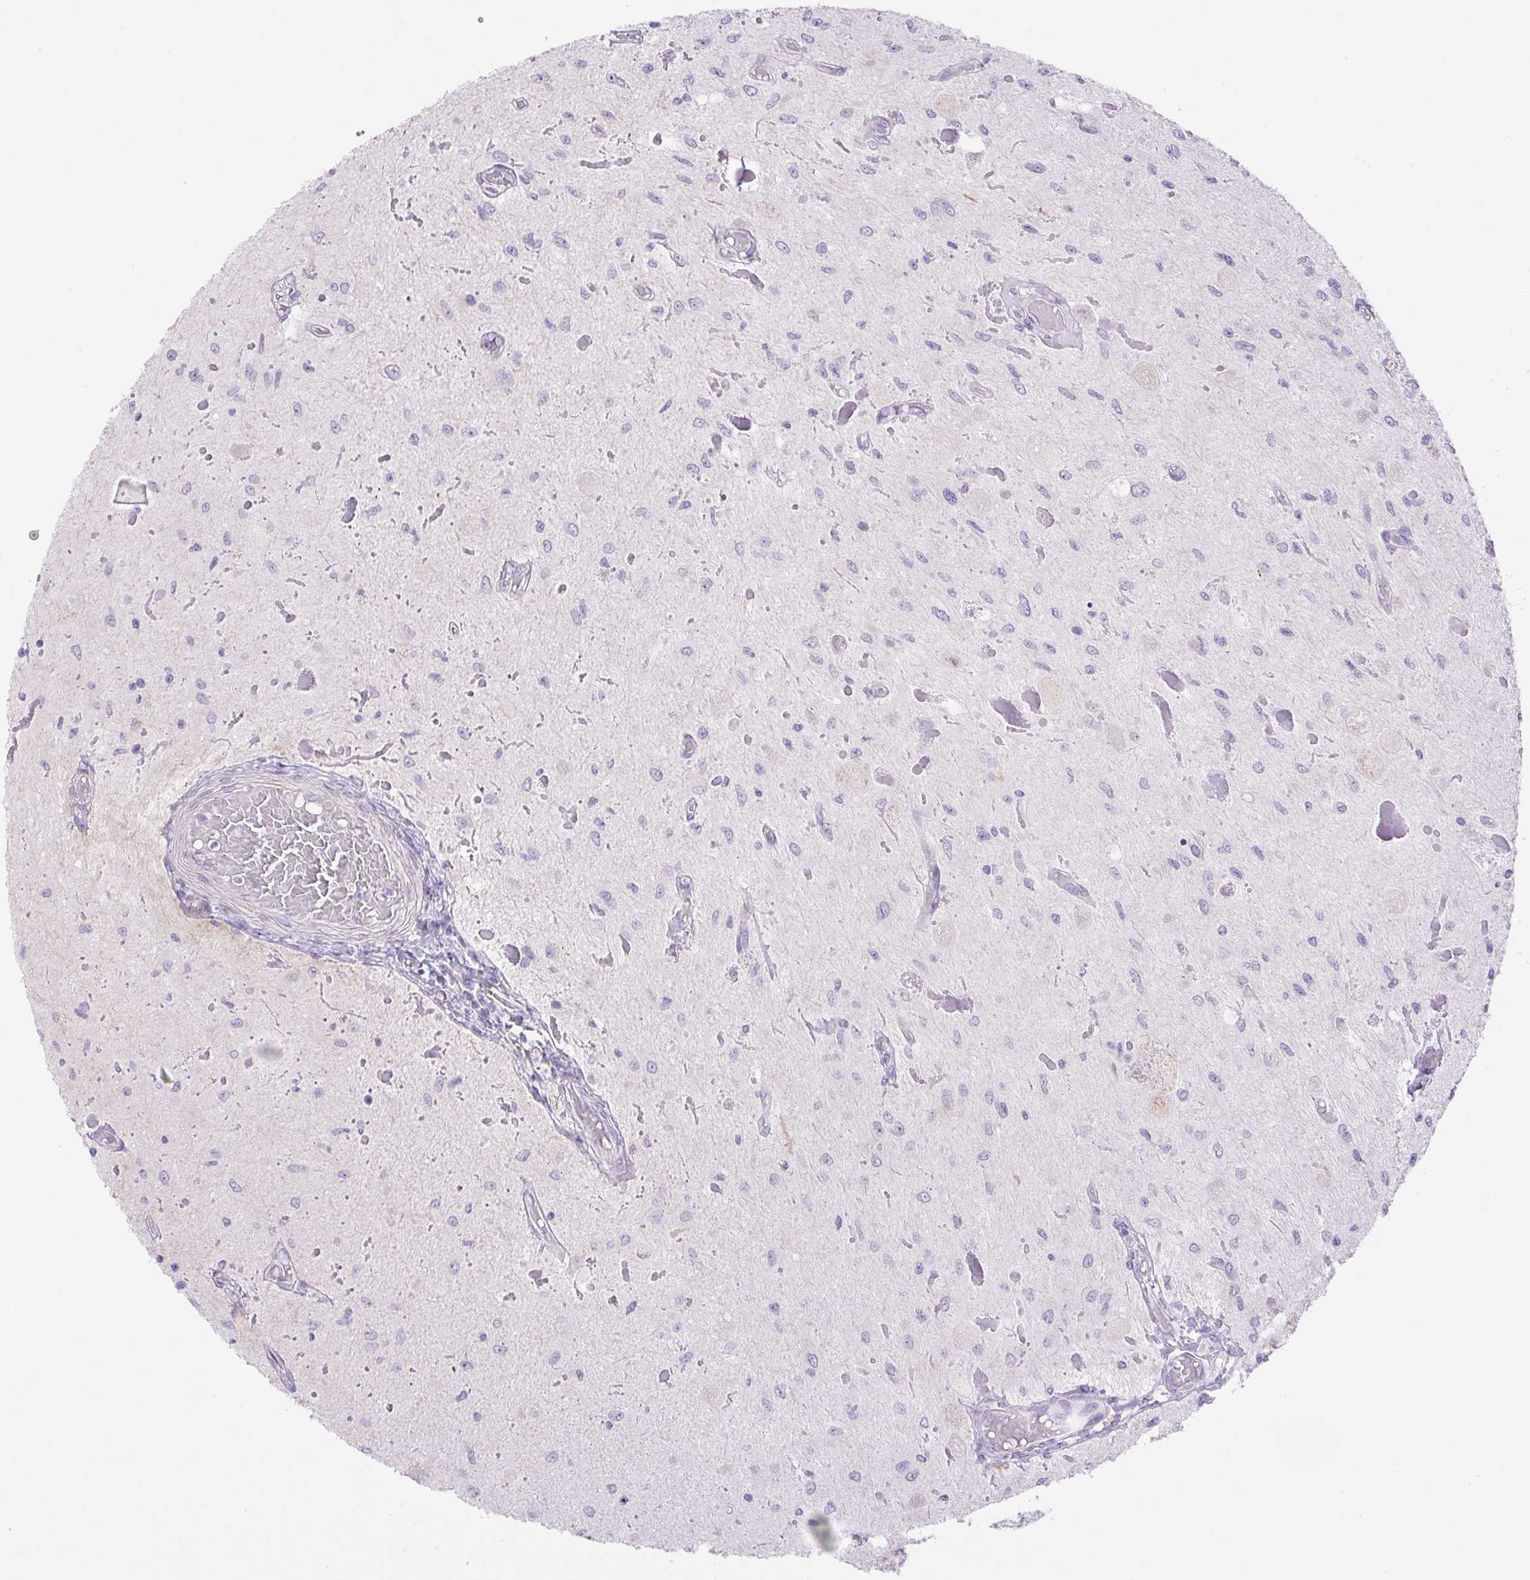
{"staining": {"intensity": "negative", "quantity": "none", "location": "none"}, "tissue": "glioma", "cell_type": "Tumor cells", "image_type": "cancer", "snomed": [{"axis": "morphology", "description": "Glioma, malignant, Low grade"}, {"axis": "topography", "description": "Cerebellum"}], "caption": "DAB immunohistochemical staining of malignant glioma (low-grade) exhibits no significant staining in tumor cells.", "gene": "ERP27", "patient": {"sex": "female", "age": 14}}